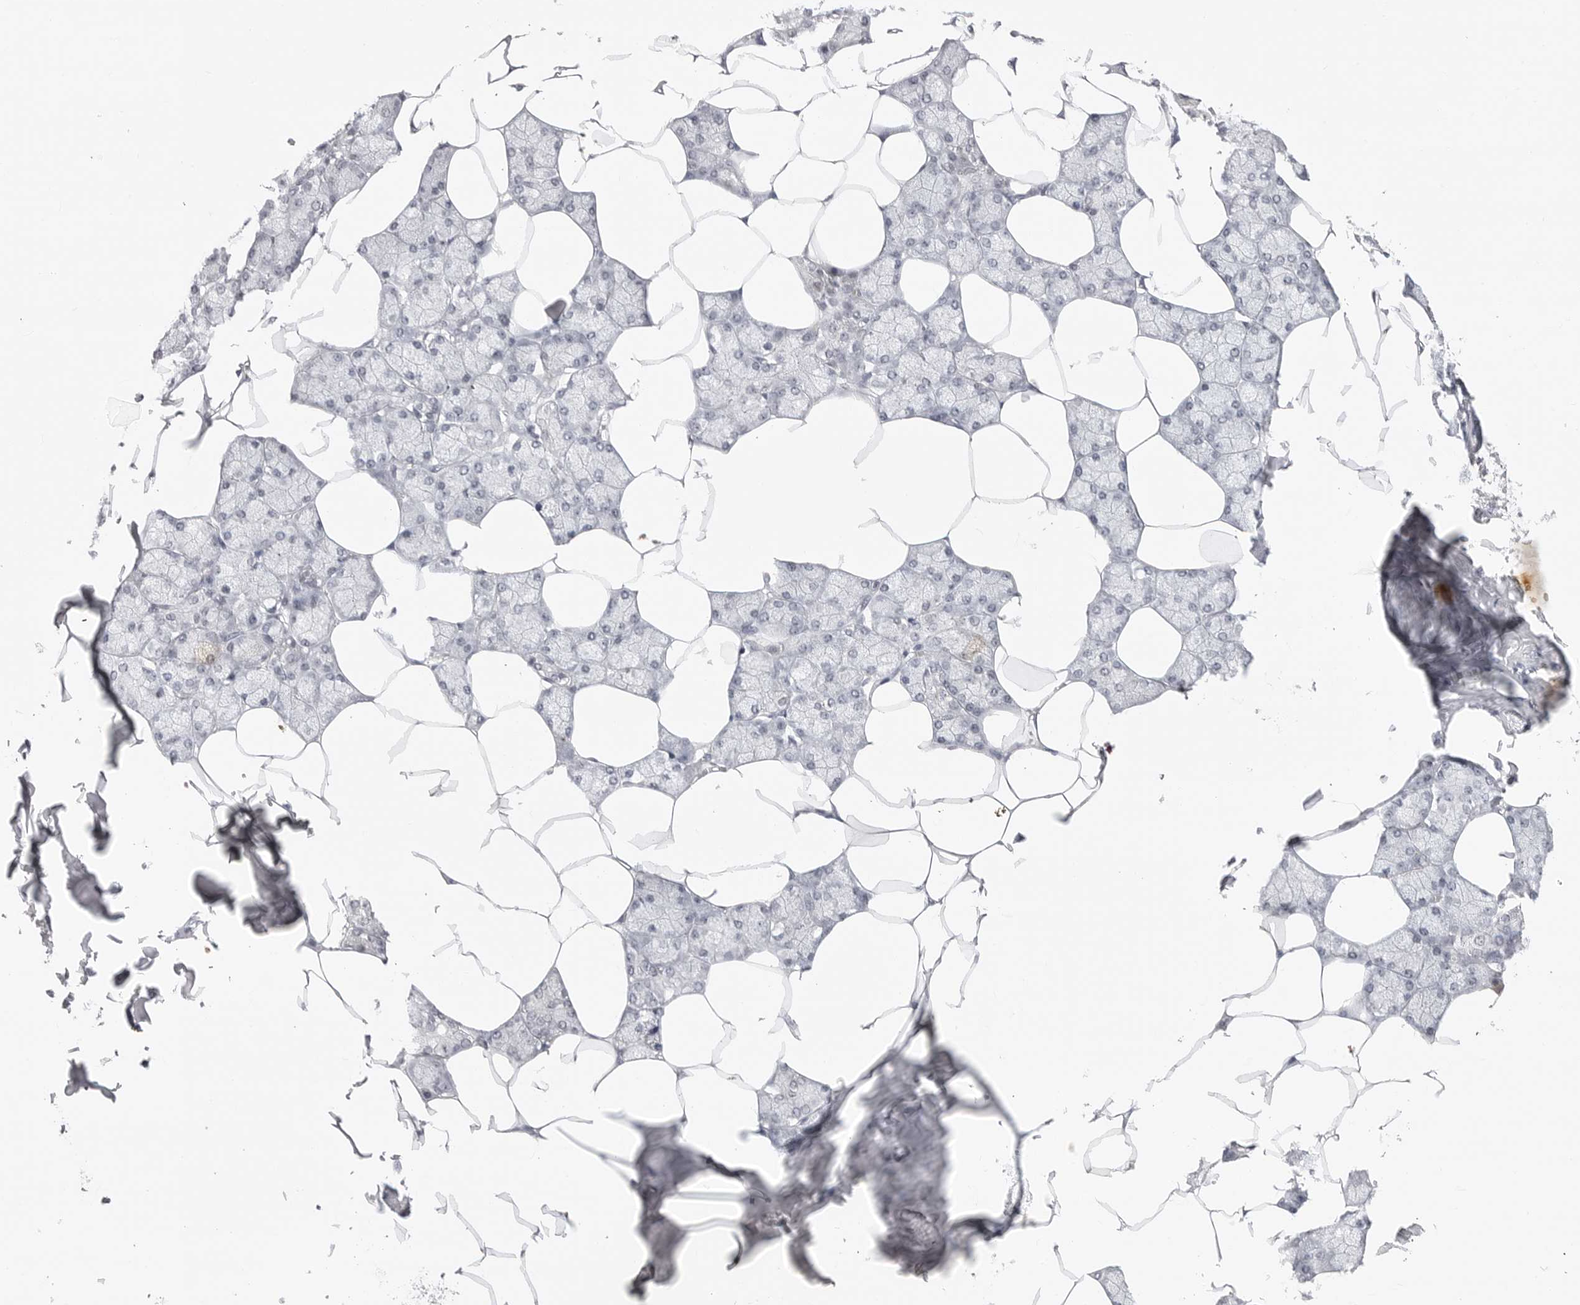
{"staining": {"intensity": "moderate", "quantity": "<25%", "location": "cytoplasmic/membranous,nuclear"}, "tissue": "salivary gland", "cell_type": "Glandular cells", "image_type": "normal", "snomed": [{"axis": "morphology", "description": "Normal tissue, NOS"}, {"axis": "topography", "description": "Salivary gland"}], "caption": "A high-resolution photomicrograph shows immunohistochemistry staining of unremarkable salivary gland, which shows moderate cytoplasmic/membranous,nuclear positivity in about <25% of glandular cells.", "gene": "PPP2R5C", "patient": {"sex": "male", "age": 62}}